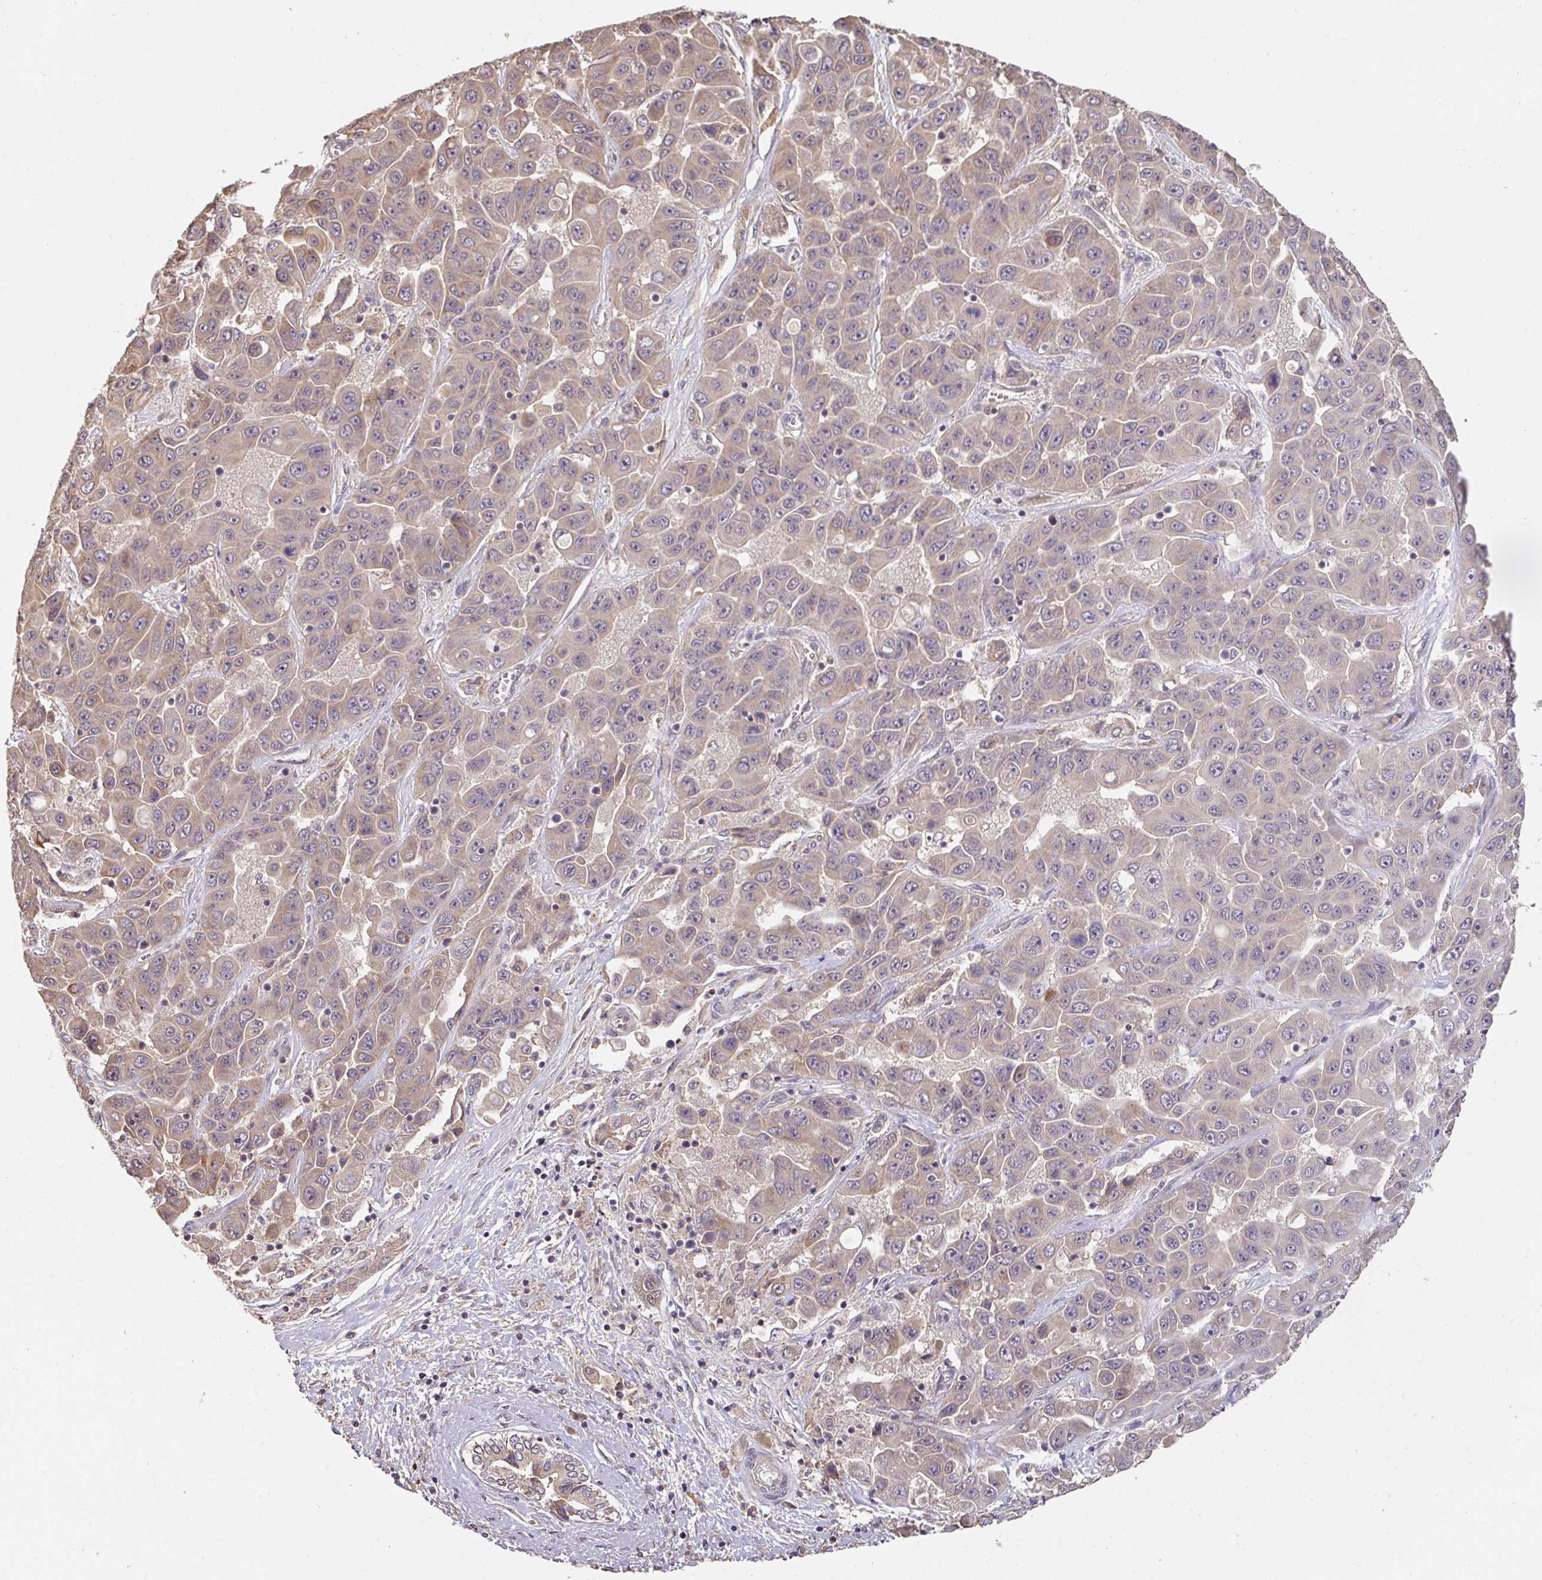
{"staining": {"intensity": "weak", "quantity": "25%-75%", "location": "cytoplasmic/membranous"}, "tissue": "liver cancer", "cell_type": "Tumor cells", "image_type": "cancer", "snomed": [{"axis": "morphology", "description": "Cholangiocarcinoma"}, {"axis": "topography", "description": "Liver"}], "caption": "Protein expression analysis of human liver cholangiocarcinoma reveals weak cytoplasmic/membranous staining in approximately 25%-75% of tumor cells.", "gene": "ACVR2B", "patient": {"sex": "female", "age": 52}}